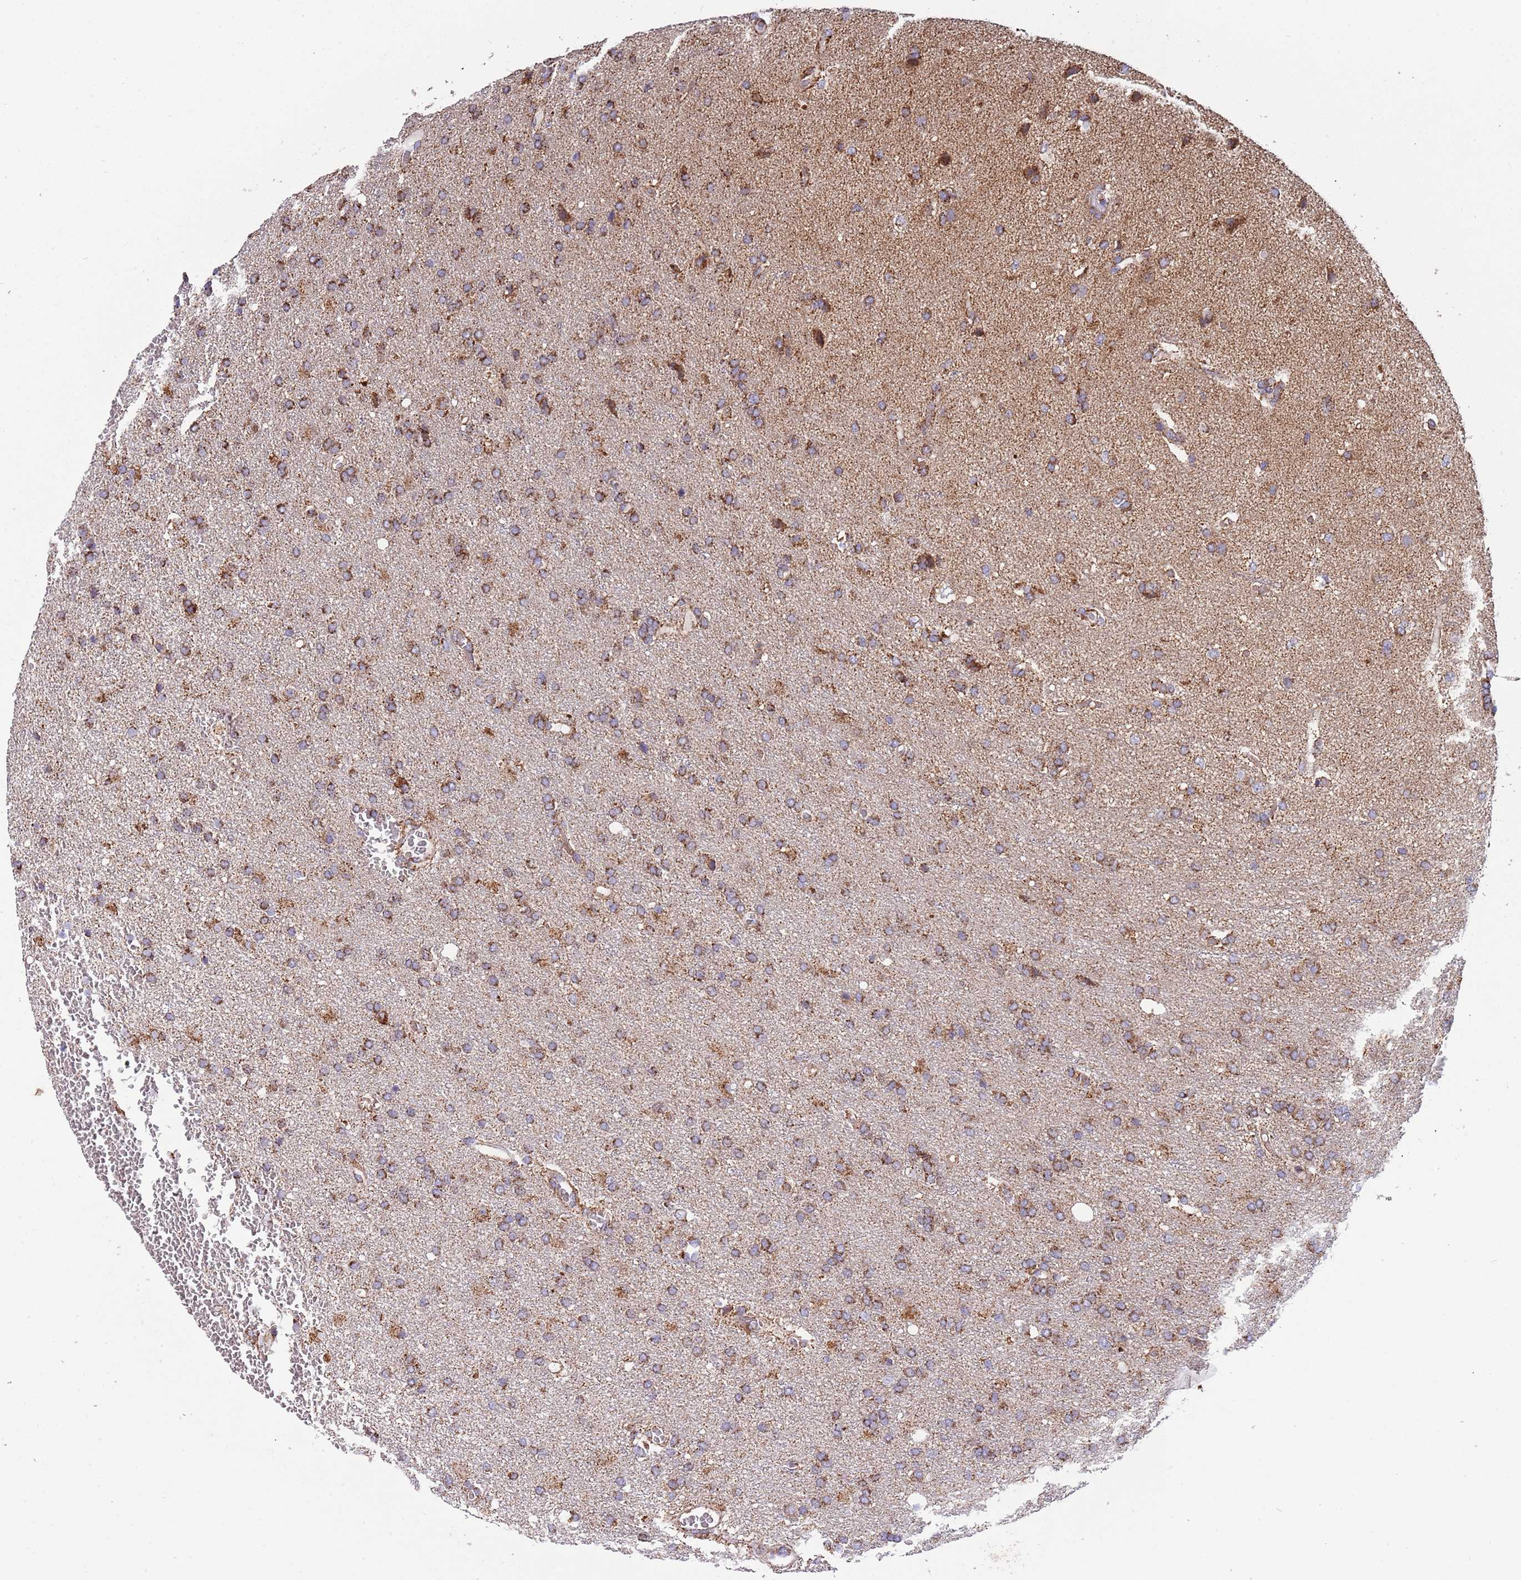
{"staining": {"intensity": "strong", "quantity": ">75%", "location": "cytoplasmic/membranous"}, "tissue": "glioma", "cell_type": "Tumor cells", "image_type": "cancer", "snomed": [{"axis": "morphology", "description": "Glioma, malignant, High grade"}, {"axis": "topography", "description": "Brain"}], "caption": "High-grade glioma (malignant) stained for a protein displays strong cytoplasmic/membranous positivity in tumor cells. (Brightfield microscopy of DAB IHC at high magnification).", "gene": "VPS16", "patient": {"sex": "female", "age": 74}}